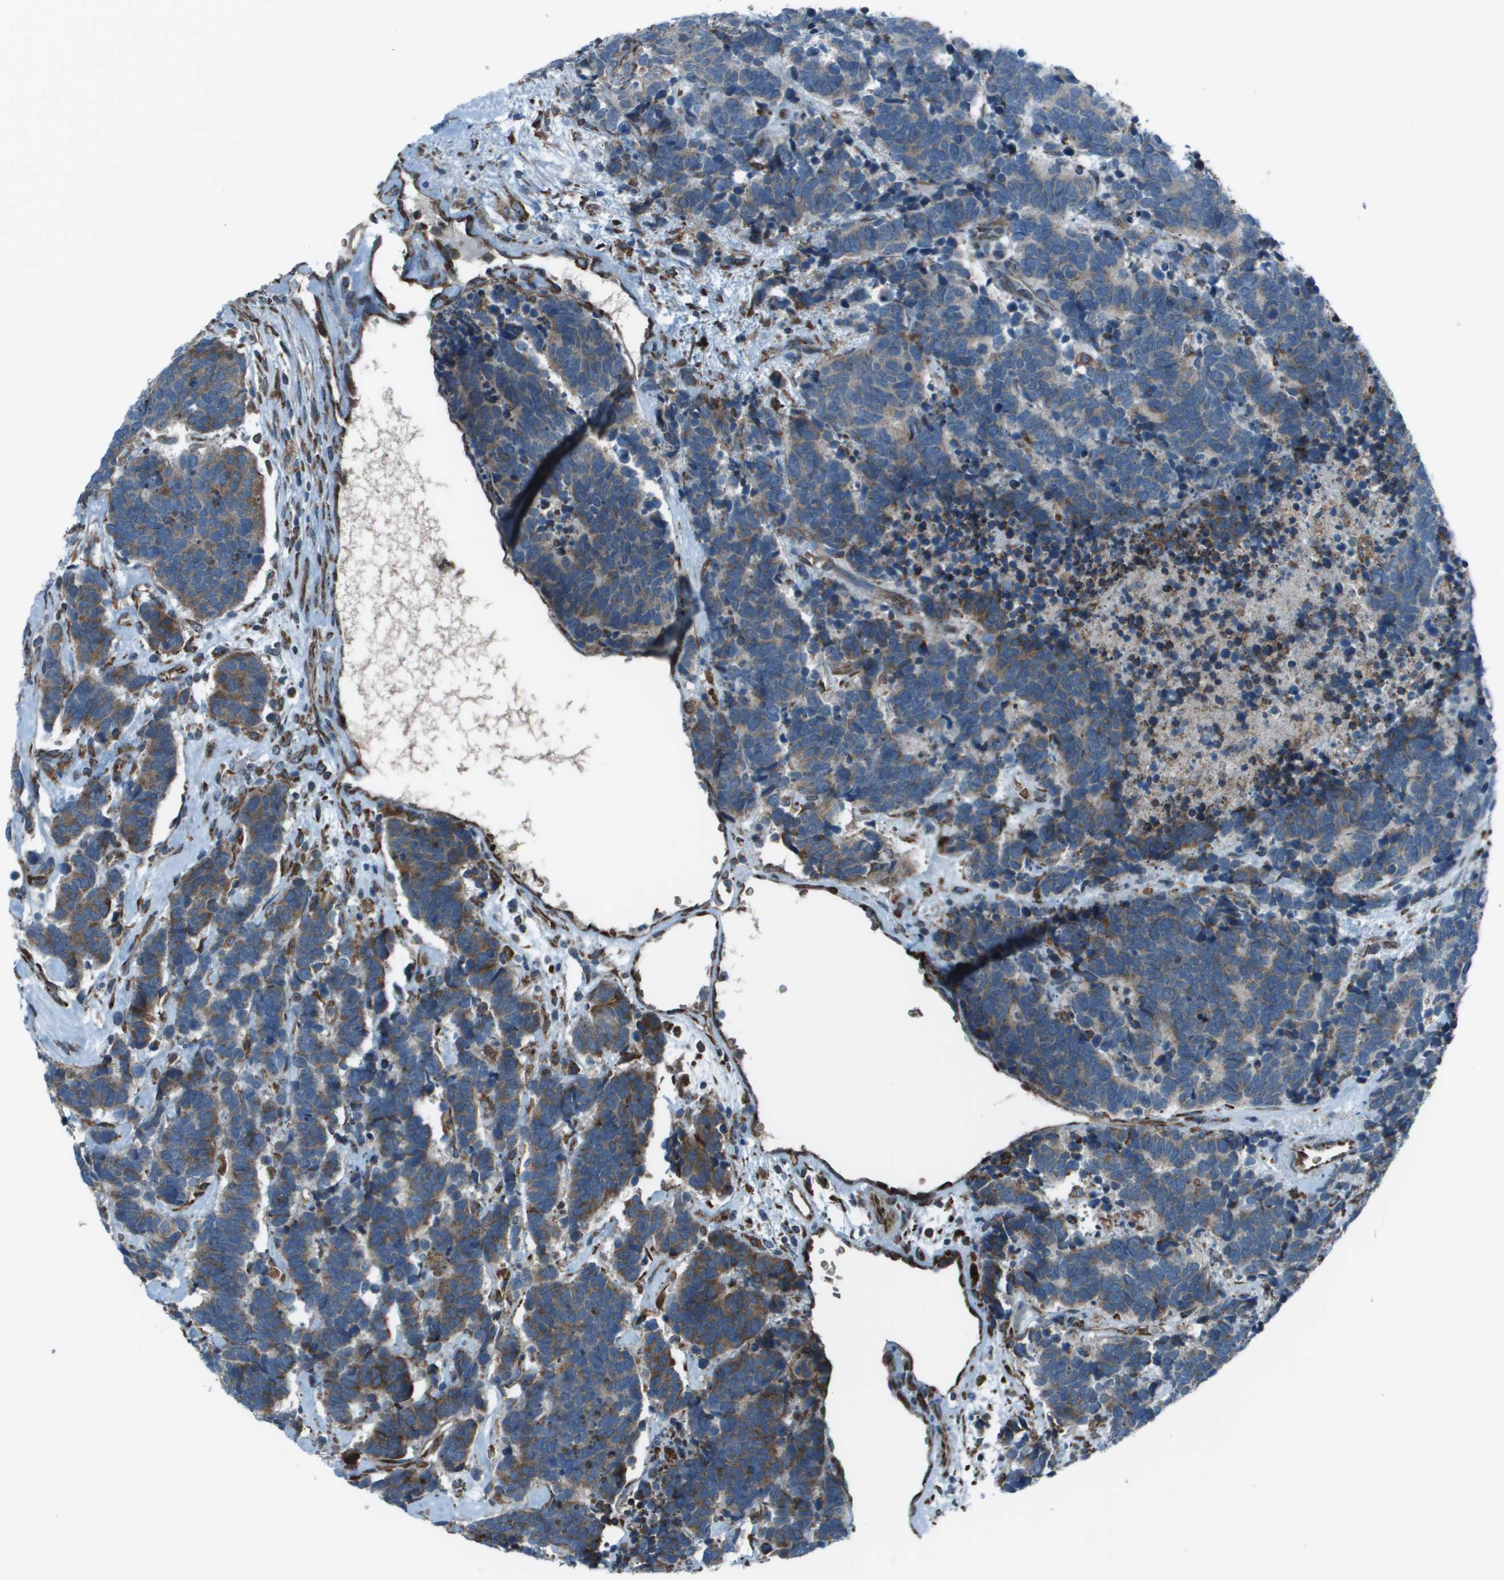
{"staining": {"intensity": "moderate", "quantity": "<25%", "location": "cytoplasmic/membranous"}, "tissue": "carcinoid", "cell_type": "Tumor cells", "image_type": "cancer", "snomed": [{"axis": "morphology", "description": "Carcinoma, NOS"}, {"axis": "morphology", "description": "Carcinoid, malignant, NOS"}, {"axis": "topography", "description": "Urinary bladder"}], "caption": "Carcinoid stained with DAB IHC exhibits low levels of moderate cytoplasmic/membranous positivity in approximately <25% of tumor cells.", "gene": "UTS2", "patient": {"sex": "male", "age": 57}}